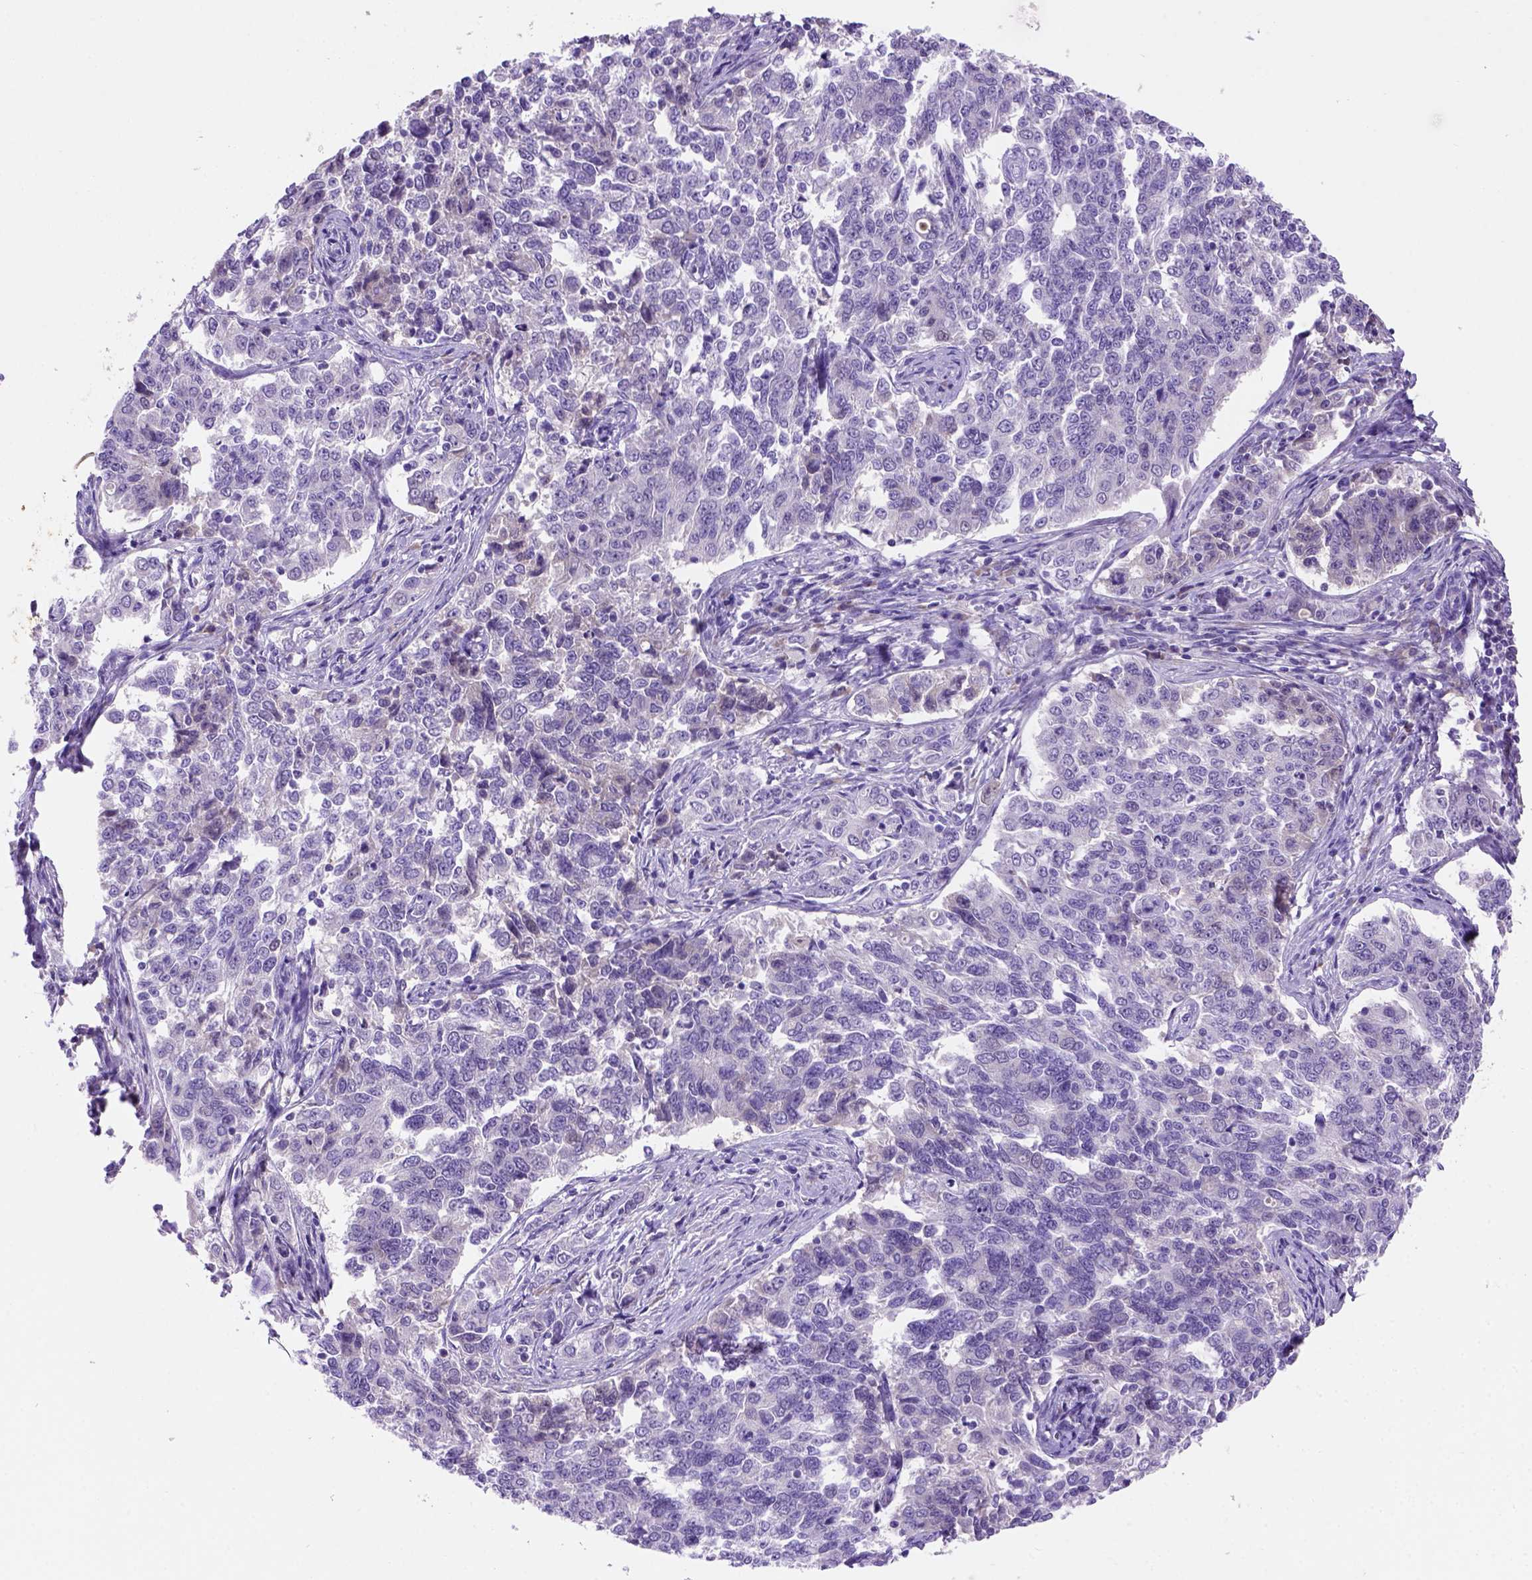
{"staining": {"intensity": "negative", "quantity": "none", "location": "none"}, "tissue": "endometrial cancer", "cell_type": "Tumor cells", "image_type": "cancer", "snomed": [{"axis": "morphology", "description": "Adenocarcinoma, NOS"}, {"axis": "topography", "description": "Endometrium"}], "caption": "A high-resolution histopathology image shows immunohistochemistry (IHC) staining of endometrial cancer (adenocarcinoma), which reveals no significant staining in tumor cells.", "gene": "FAM81B", "patient": {"sex": "female", "age": 43}}